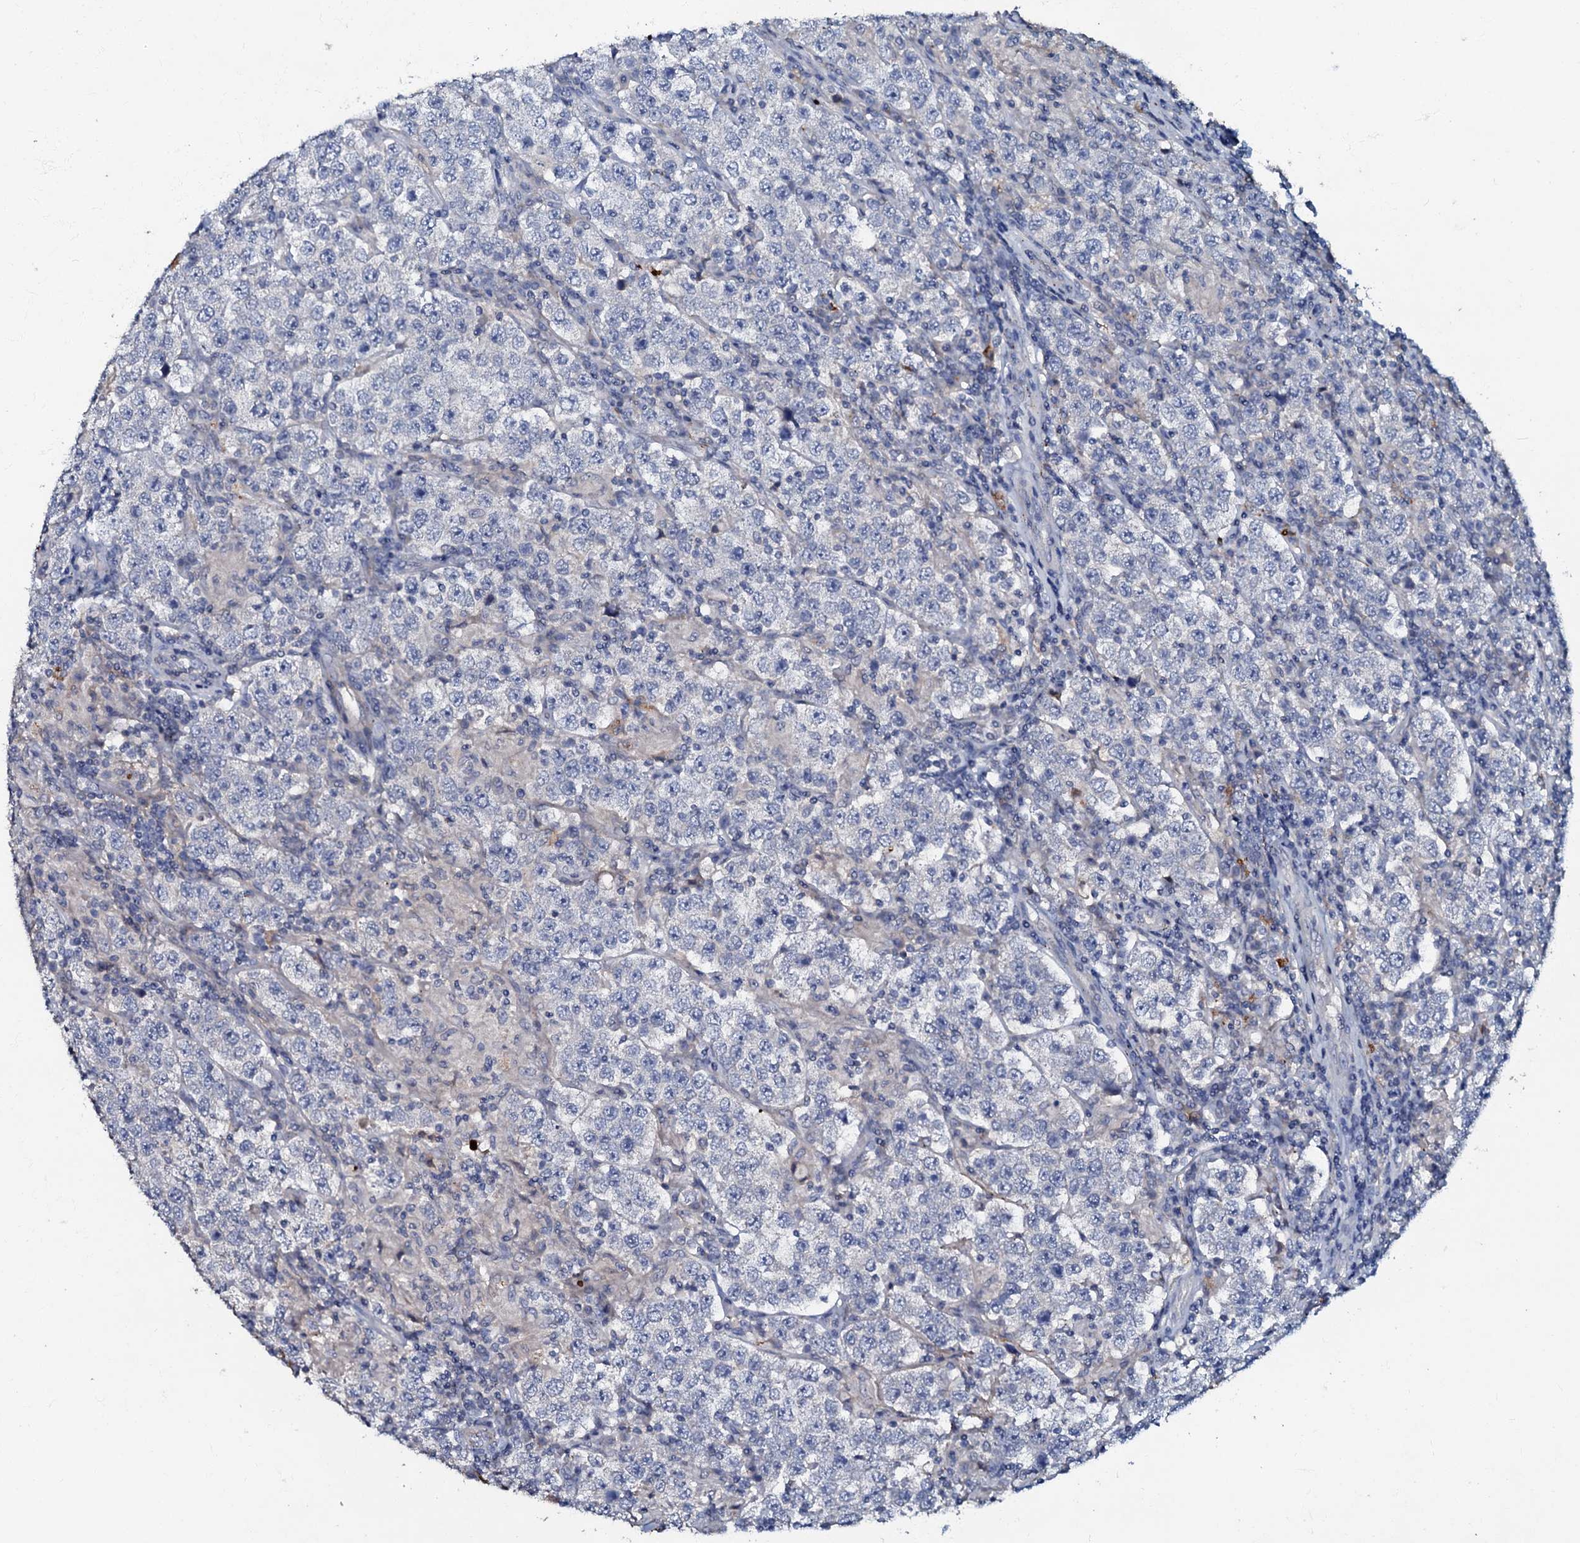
{"staining": {"intensity": "negative", "quantity": "none", "location": "none"}, "tissue": "testis cancer", "cell_type": "Tumor cells", "image_type": "cancer", "snomed": [{"axis": "morphology", "description": "Normal tissue, NOS"}, {"axis": "morphology", "description": "Urothelial carcinoma, High grade"}, {"axis": "morphology", "description": "Seminoma, NOS"}, {"axis": "morphology", "description": "Carcinoma, Embryonal, NOS"}, {"axis": "topography", "description": "Urinary bladder"}, {"axis": "topography", "description": "Testis"}], "caption": "DAB immunohistochemical staining of human testis cancer (seminoma) exhibits no significant staining in tumor cells.", "gene": "MANSC4", "patient": {"sex": "male", "age": 41}}